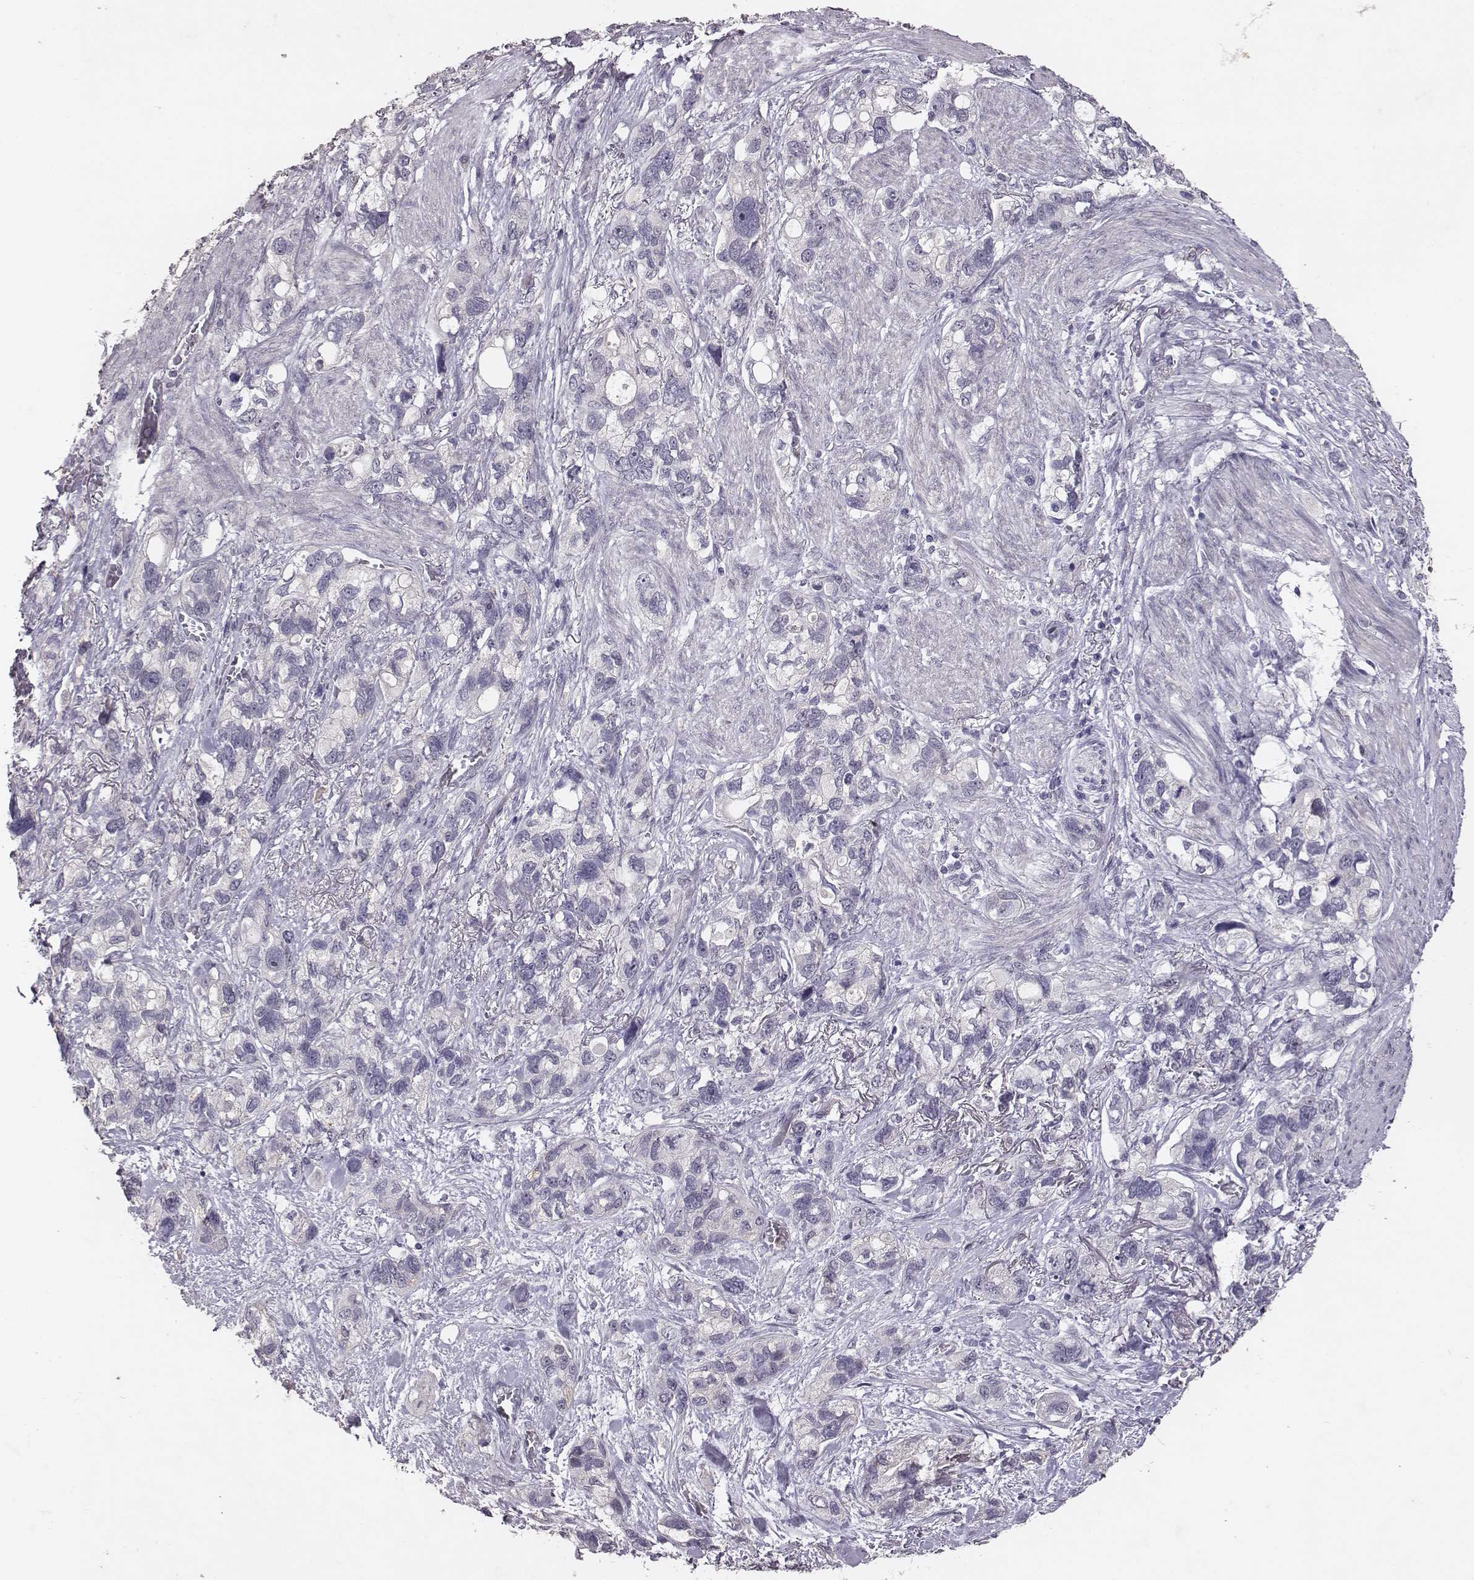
{"staining": {"intensity": "negative", "quantity": "none", "location": "none"}, "tissue": "stomach cancer", "cell_type": "Tumor cells", "image_type": "cancer", "snomed": [{"axis": "morphology", "description": "Adenocarcinoma, NOS"}, {"axis": "topography", "description": "Stomach, upper"}], "caption": "This photomicrograph is of stomach cancer (adenocarcinoma) stained with immunohistochemistry (IHC) to label a protein in brown with the nuclei are counter-stained blue. There is no staining in tumor cells.", "gene": "SLC22A6", "patient": {"sex": "female", "age": 81}}